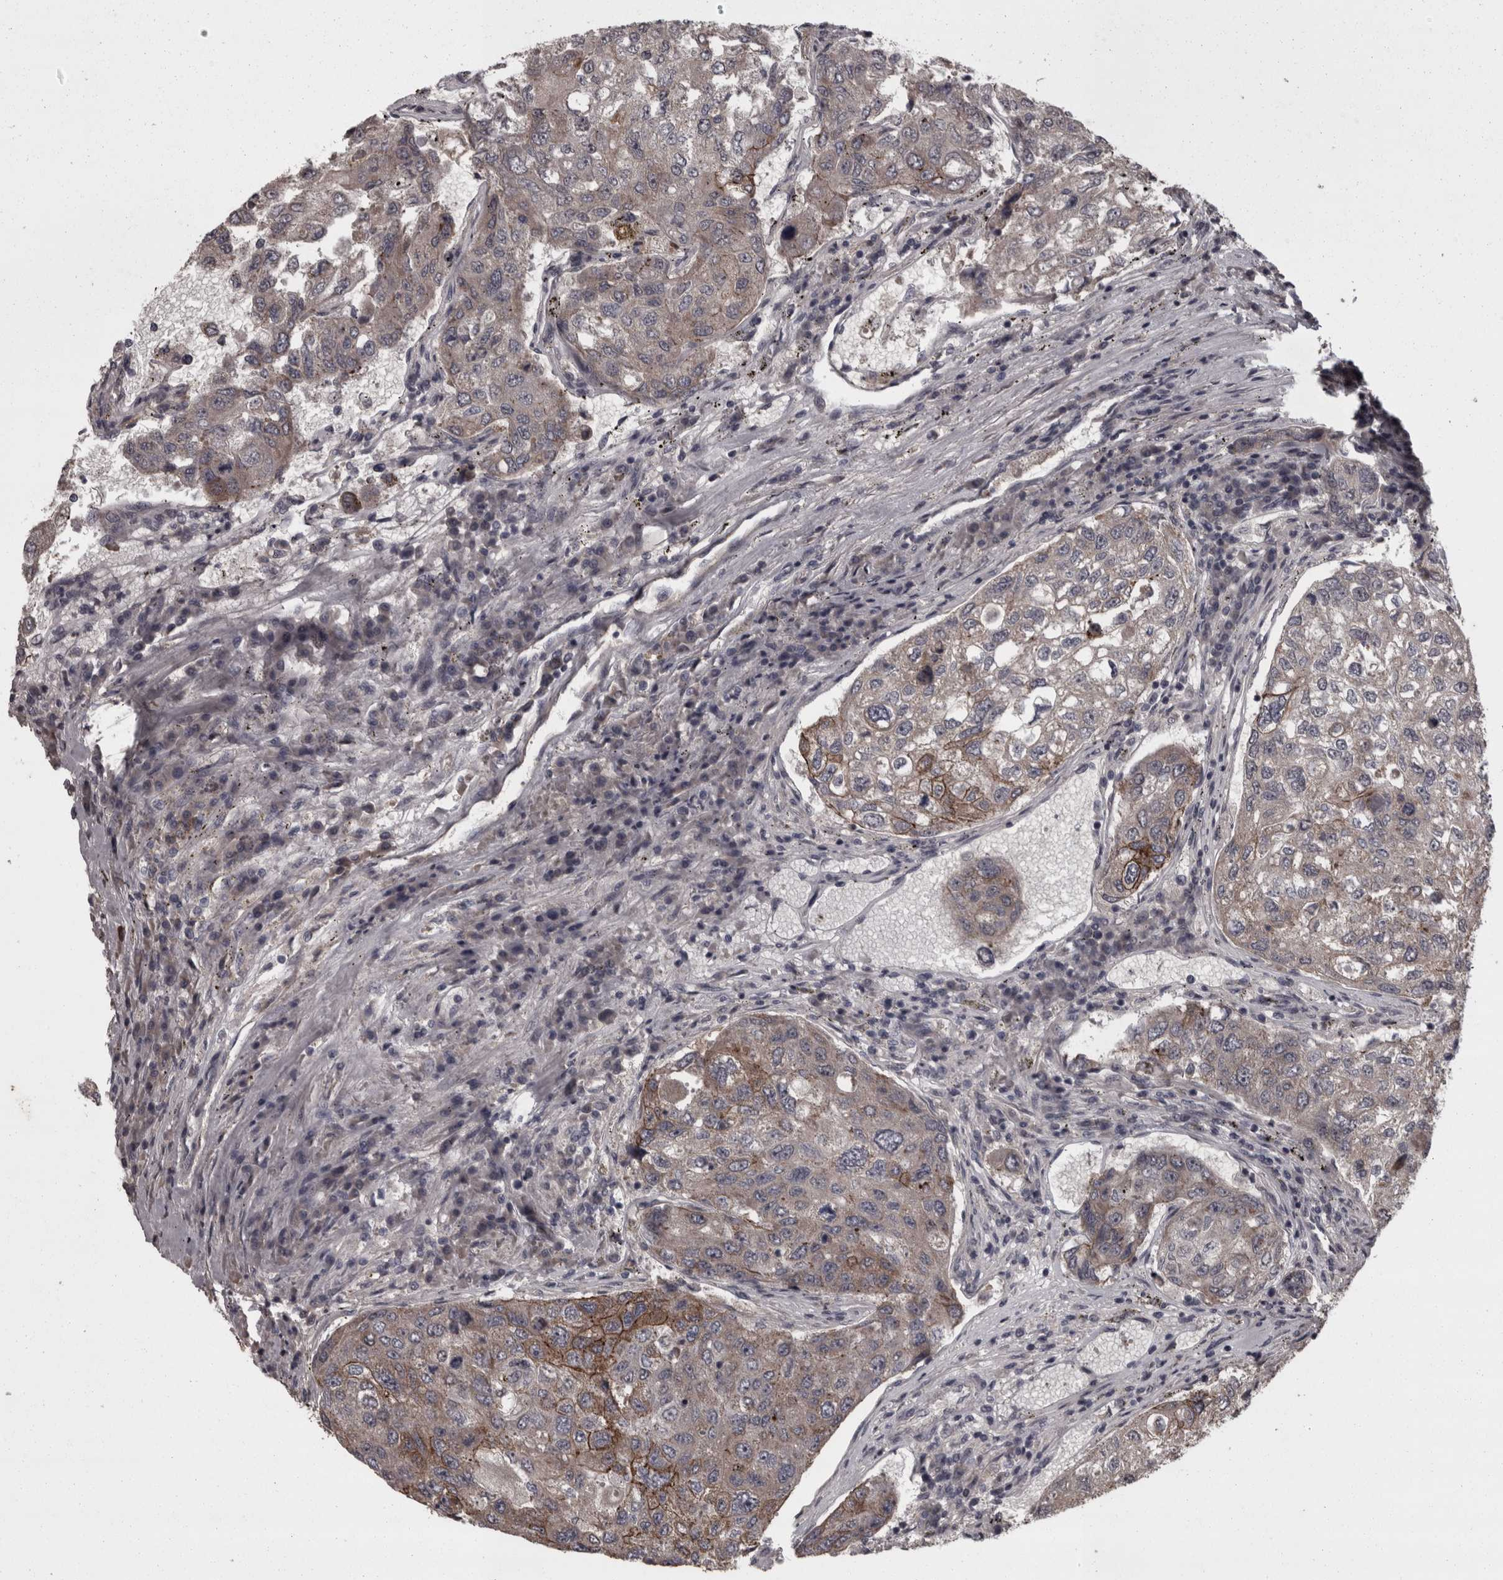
{"staining": {"intensity": "moderate", "quantity": "25%-75%", "location": "cytoplasmic/membranous"}, "tissue": "urothelial cancer", "cell_type": "Tumor cells", "image_type": "cancer", "snomed": [{"axis": "morphology", "description": "Urothelial carcinoma, High grade"}, {"axis": "topography", "description": "Lymph node"}, {"axis": "topography", "description": "Urinary bladder"}], "caption": "IHC image of human urothelial cancer stained for a protein (brown), which reveals medium levels of moderate cytoplasmic/membranous staining in about 25%-75% of tumor cells.", "gene": "PCDH17", "patient": {"sex": "male", "age": 51}}